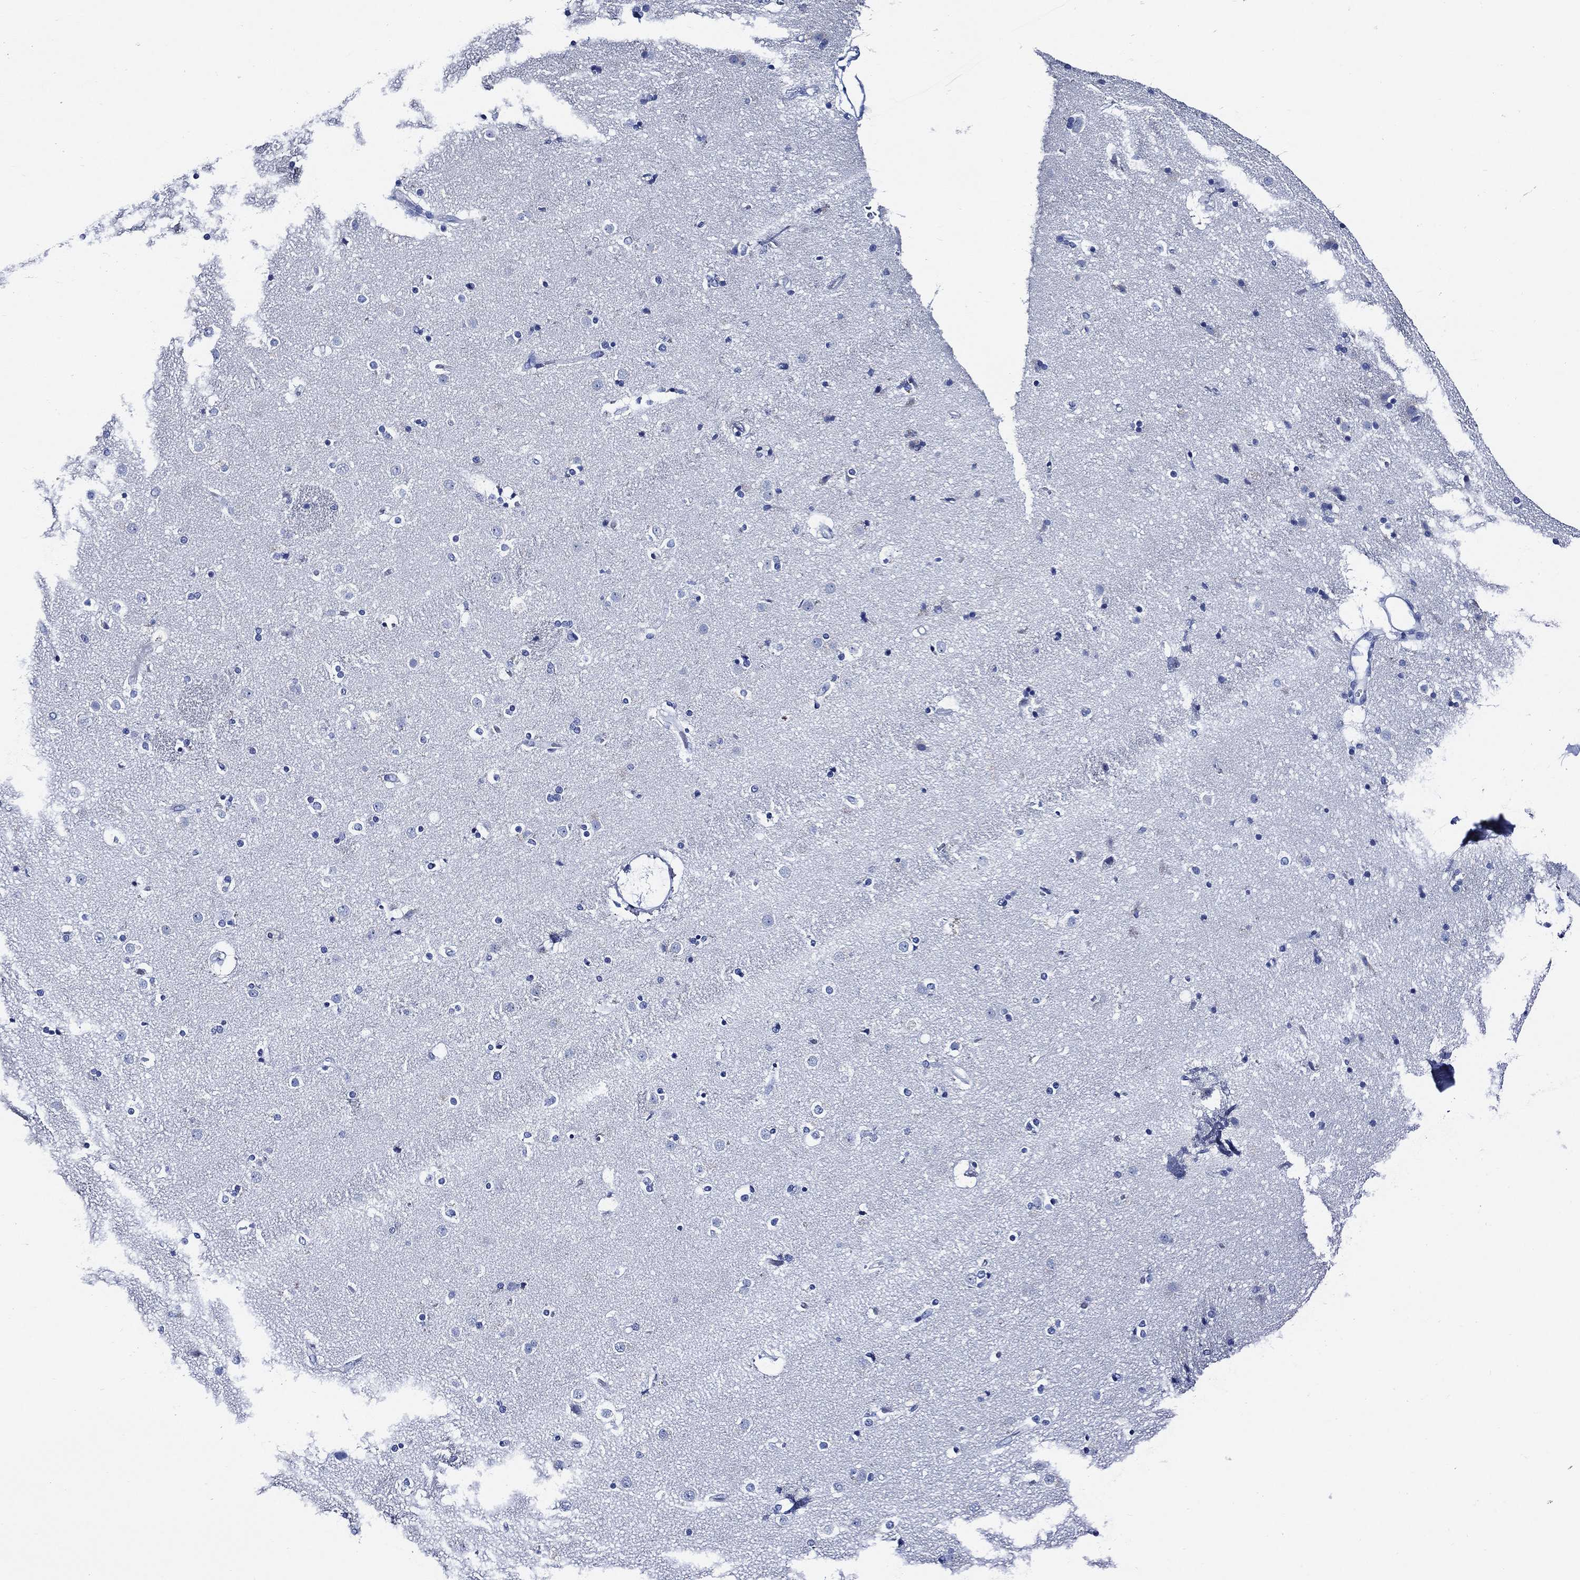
{"staining": {"intensity": "negative", "quantity": "none", "location": "none"}, "tissue": "caudate", "cell_type": "Glial cells", "image_type": "normal", "snomed": [{"axis": "morphology", "description": "Normal tissue, NOS"}, {"axis": "topography", "description": "Lateral ventricle wall"}], "caption": "This is an immunohistochemistry histopathology image of unremarkable caudate. There is no positivity in glial cells.", "gene": "WDR62", "patient": {"sex": "female", "age": 71}}